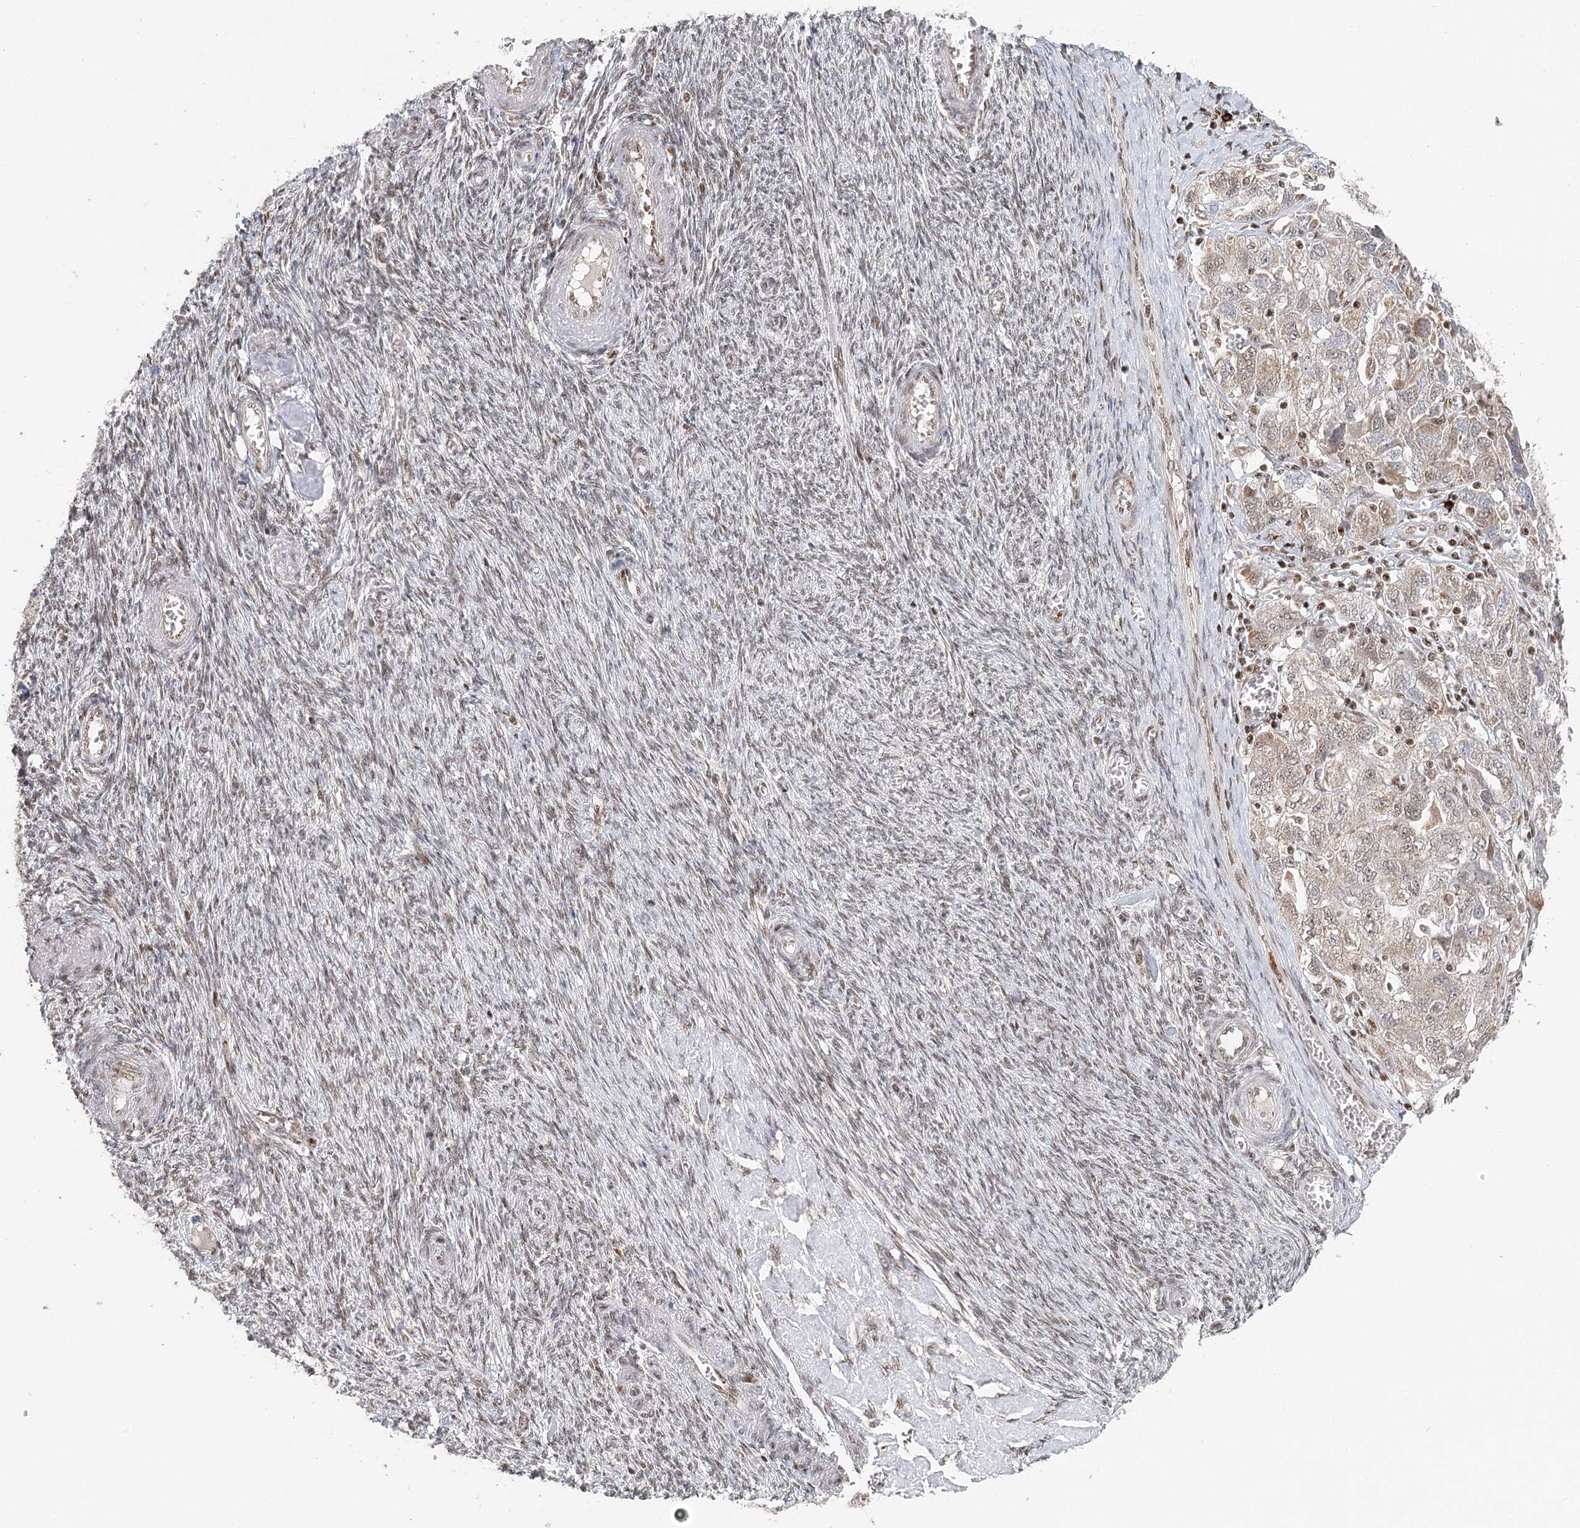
{"staining": {"intensity": "weak", "quantity": "25%-75%", "location": "nuclear"}, "tissue": "ovarian cancer", "cell_type": "Tumor cells", "image_type": "cancer", "snomed": [{"axis": "morphology", "description": "Carcinoma, NOS"}, {"axis": "morphology", "description": "Cystadenocarcinoma, serous, NOS"}, {"axis": "topography", "description": "Ovary"}], "caption": "Protein expression analysis of serous cystadenocarcinoma (ovarian) exhibits weak nuclear staining in approximately 25%-75% of tumor cells.", "gene": "BNIP5", "patient": {"sex": "female", "age": 69}}